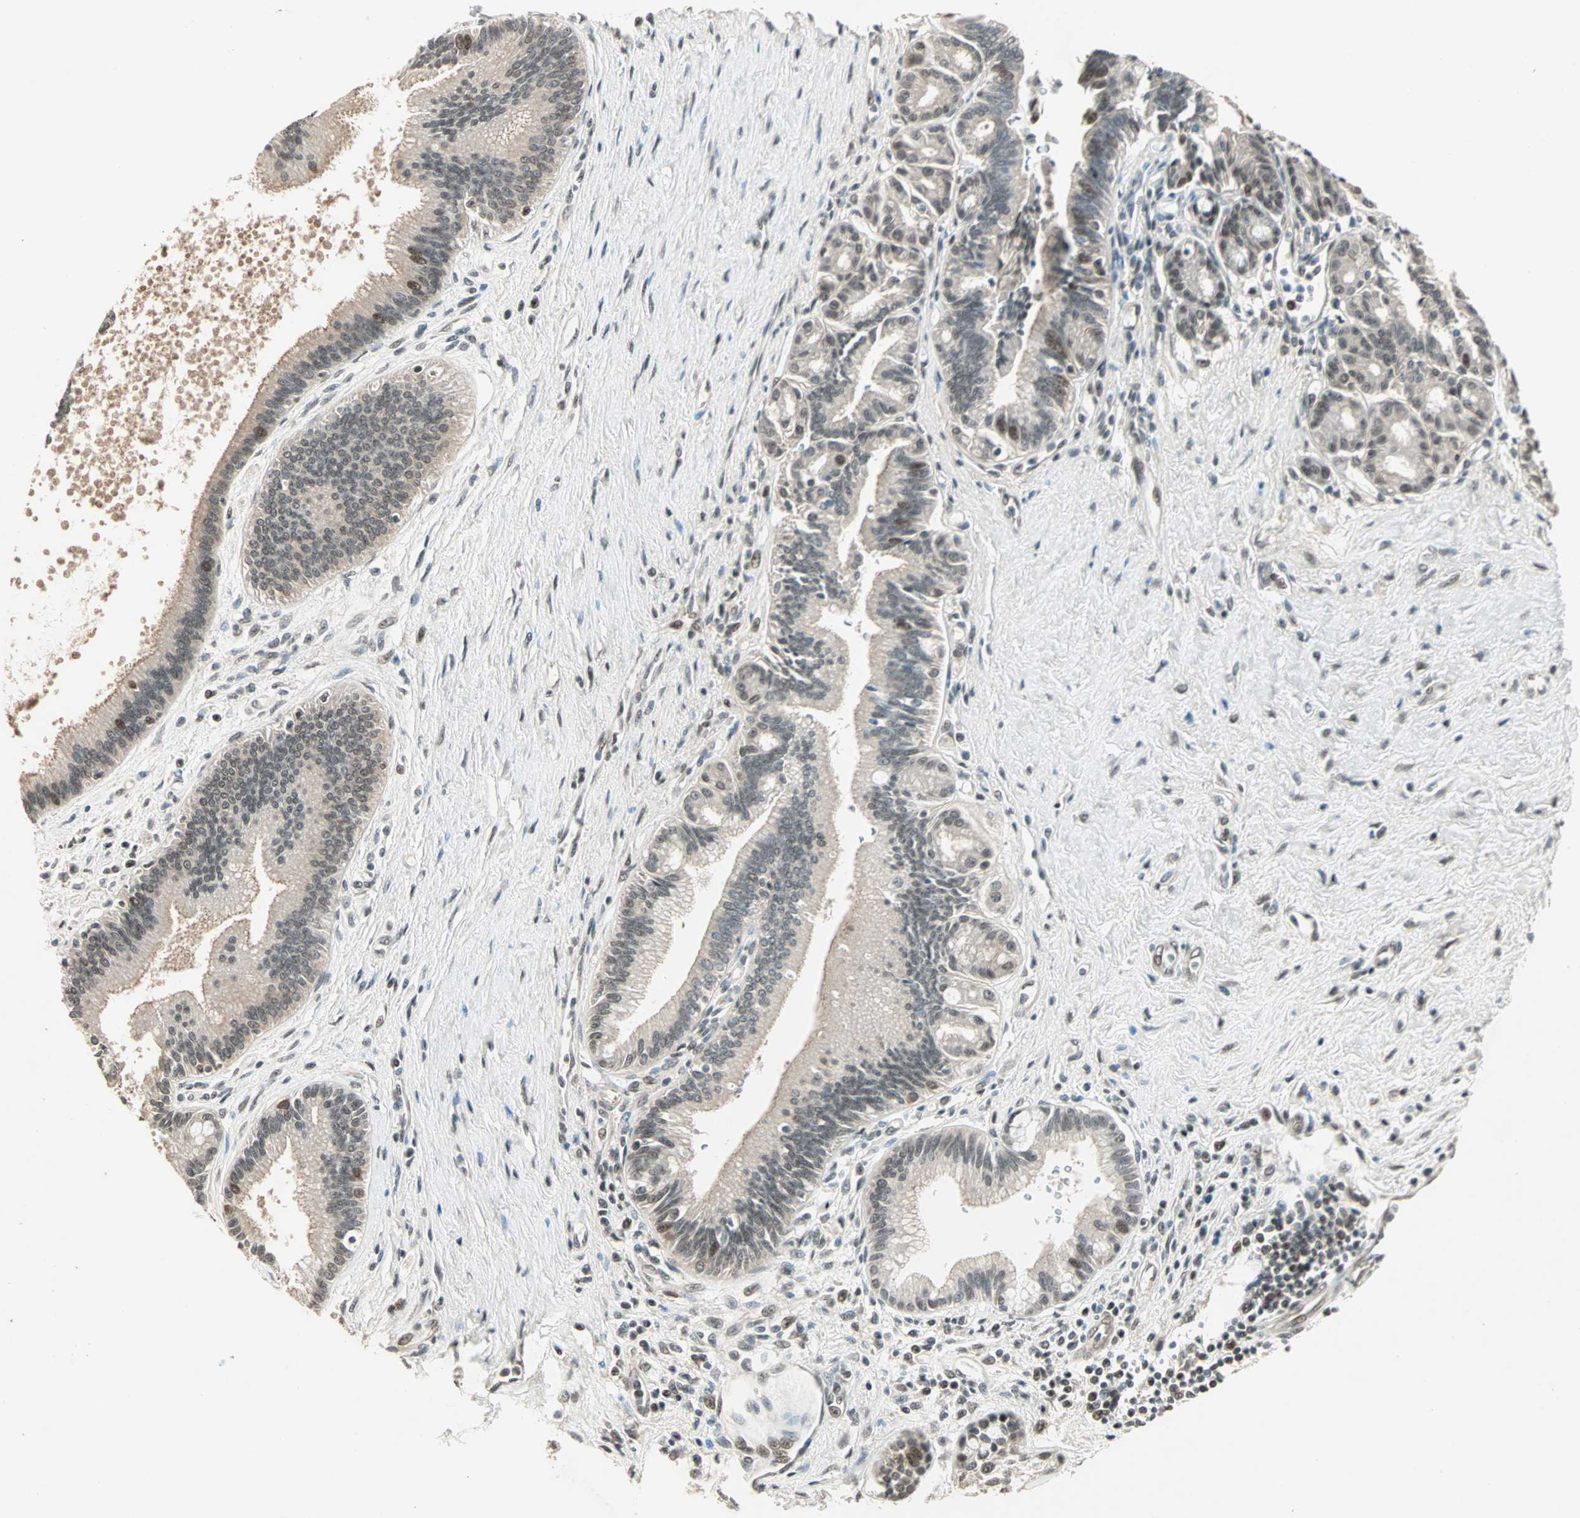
{"staining": {"intensity": "weak", "quantity": "<25%", "location": "cytoplasmic/membranous,nuclear"}, "tissue": "pancreatic cancer", "cell_type": "Tumor cells", "image_type": "cancer", "snomed": [{"axis": "morphology", "description": "Adenocarcinoma, NOS"}, {"axis": "topography", "description": "Pancreas"}], "caption": "There is no significant staining in tumor cells of pancreatic cancer (adenocarcinoma).", "gene": "ZNF701", "patient": {"sex": "male", "age": 59}}